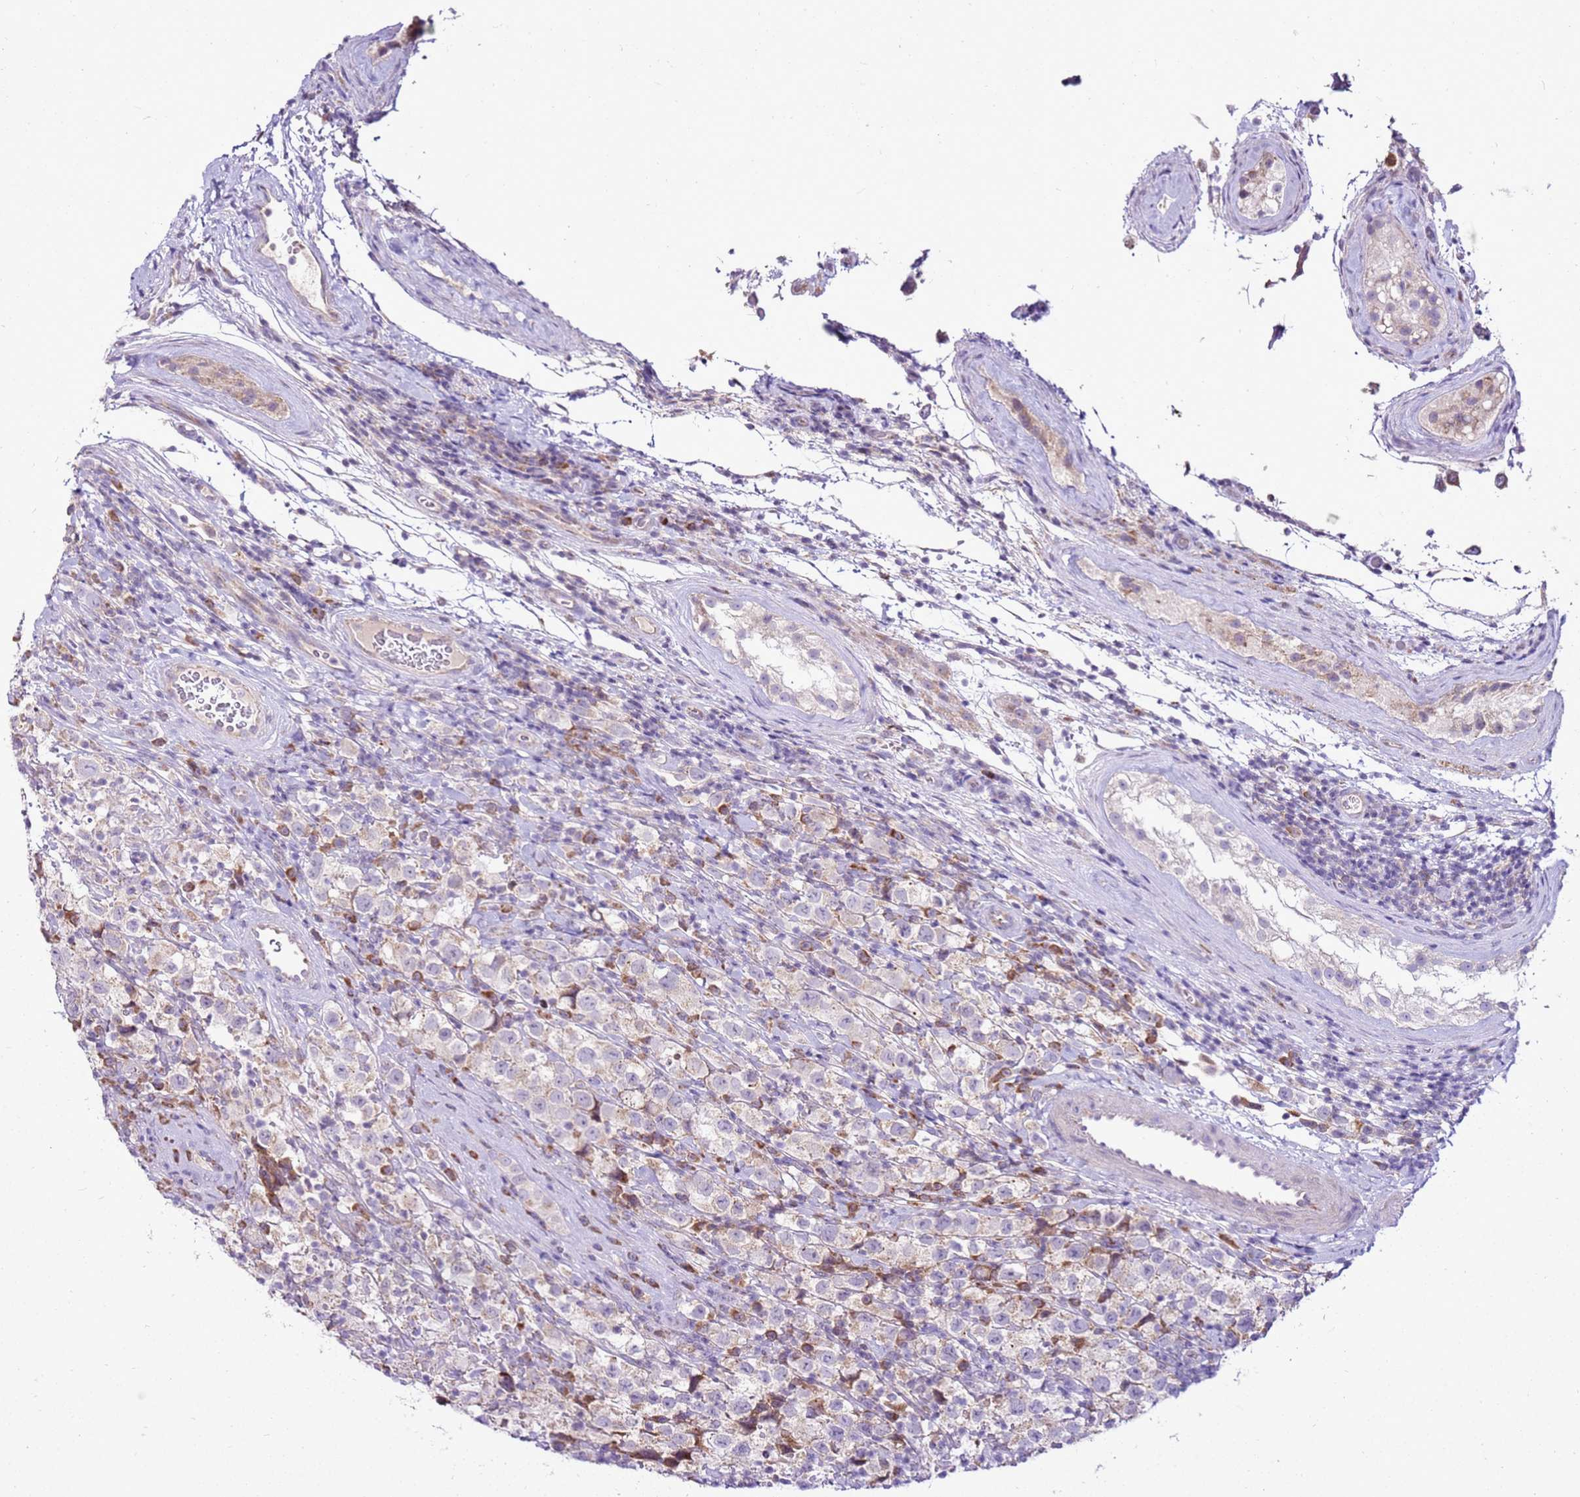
{"staining": {"intensity": "weak", "quantity": "<25%", "location": "cytoplasmic/membranous"}, "tissue": "testis cancer", "cell_type": "Tumor cells", "image_type": "cancer", "snomed": [{"axis": "morphology", "description": "Seminoma, NOS"}, {"axis": "morphology", "description": "Carcinoma, Embryonal, NOS"}, {"axis": "topography", "description": "Testis"}], "caption": "Image shows no significant protein expression in tumor cells of testis cancer.", "gene": "MRPL36", "patient": {"sex": "male", "age": 41}}